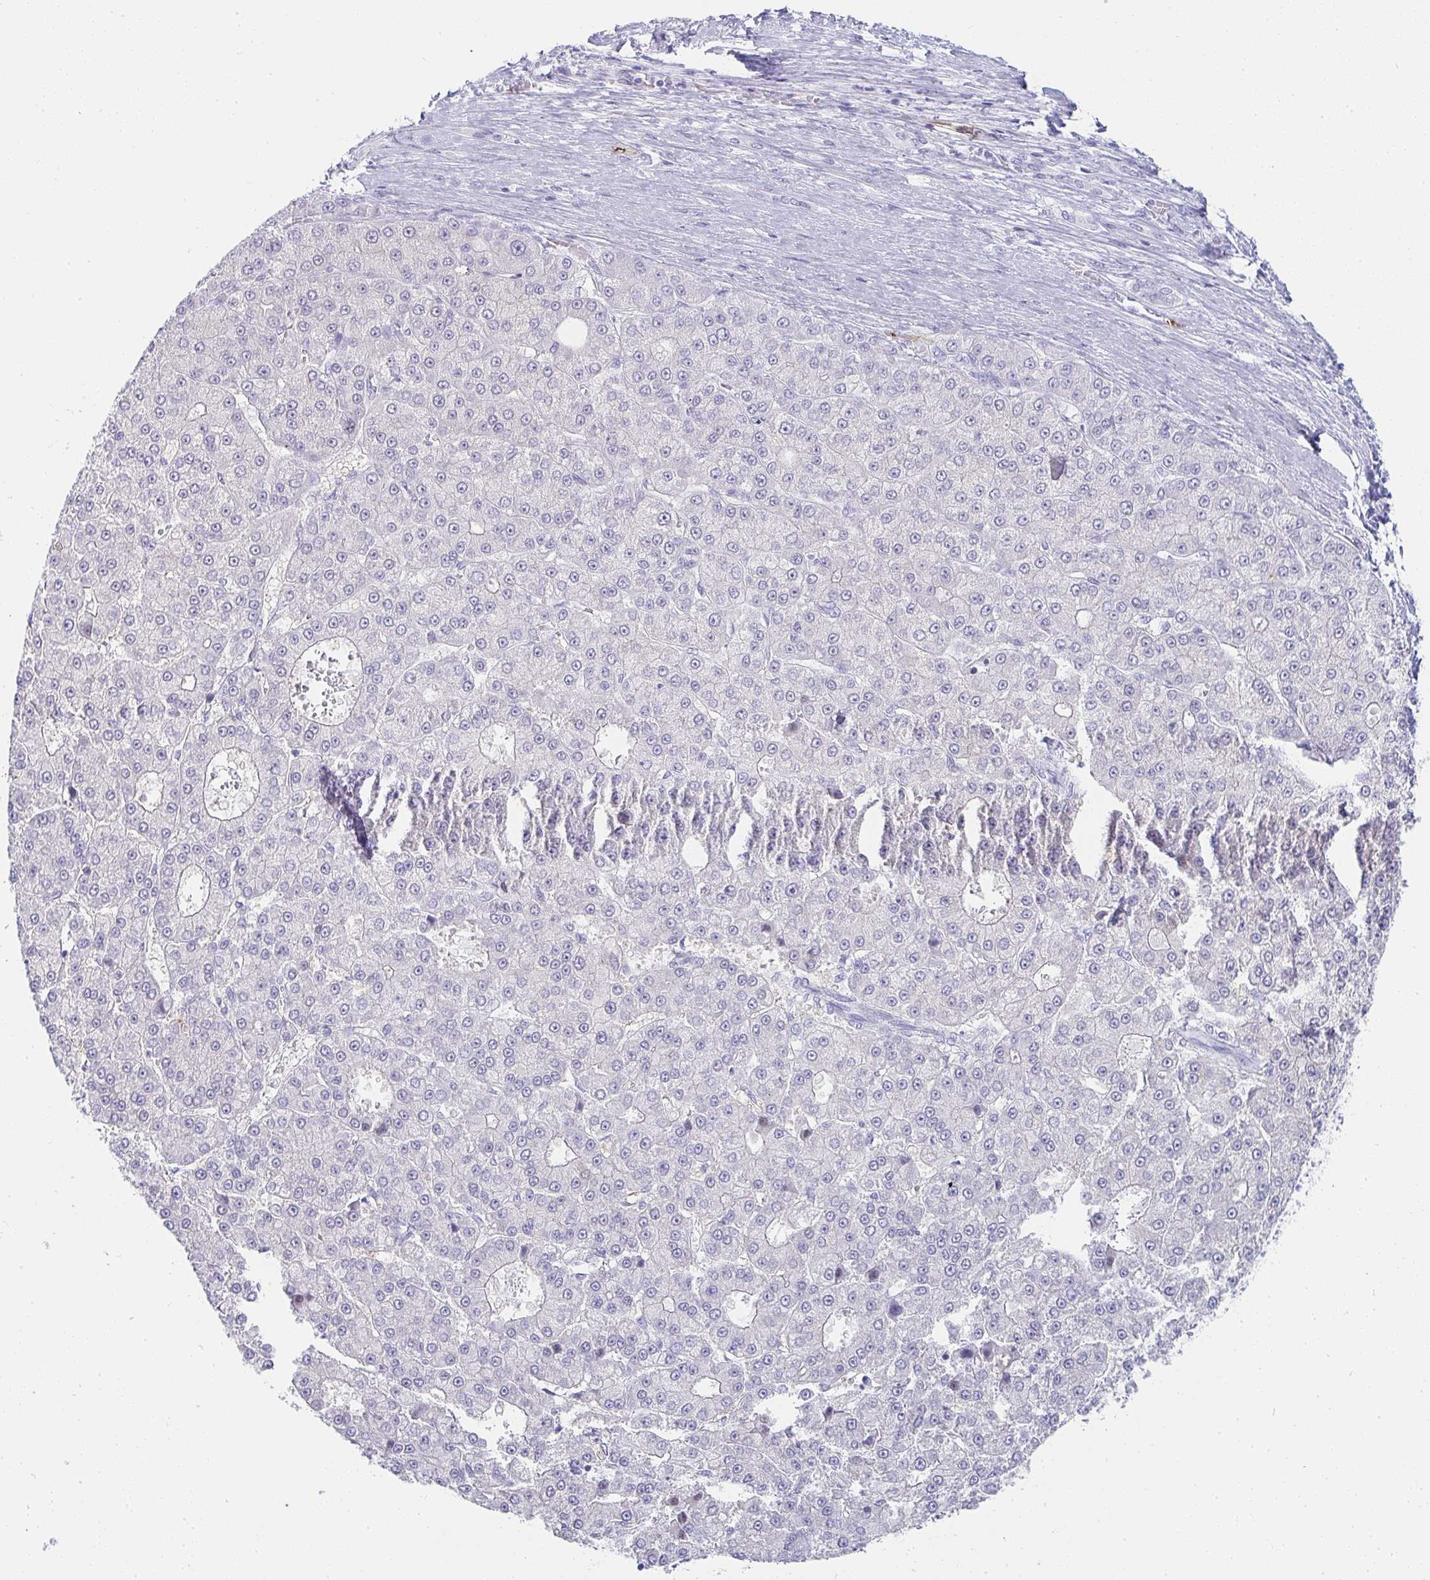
{"staining": {"intensity": "negative", "quantity": "none", "location": "none"}, "tissue": "liver cancer", "cell_type": "Tumor cells", "image_type": "cancer", "snomed": [{"axis": "morphology", "description": "Carcinoma, Hepatocellular, NOS"}, {"axis": "topography", "description": "Liver"}], "caption": "Hepatocellular carcinoma (liver) was stained to show a protein in brown. There is no significant staining in tumor cells. Brightfield microscopy of immunohistochemistry (IHC) stained with DAB (3,3'-diaminobenzidine) (brown) and hematoxylin (blue), captured at high magnification.", "gene": "PRND", "patient": {"sex": "male", "age": 70}}